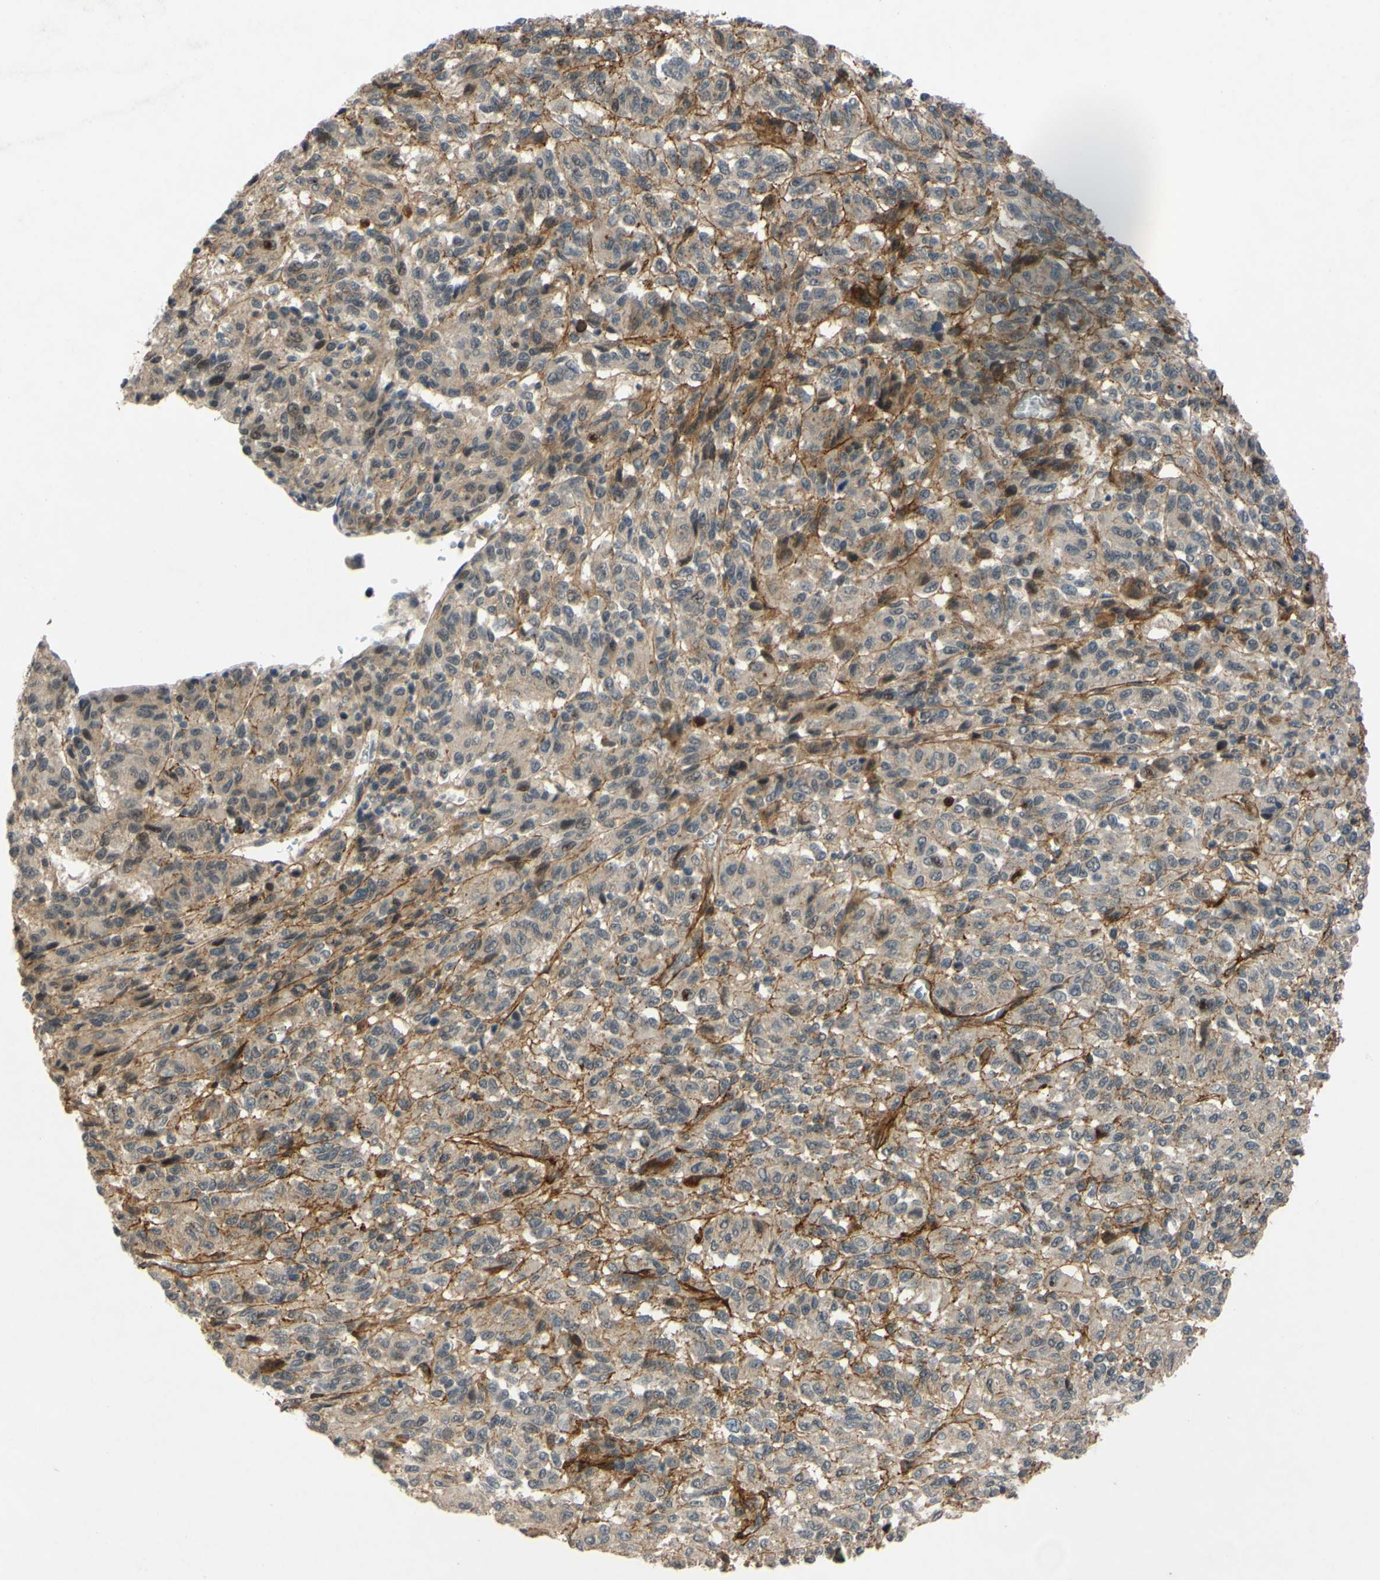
{"staining": {"intensity": "weak", "quantity": "<25%", "location": "cytoplasmic/membranous"}, "tissue": "melanoma", "cell_type": "Tumor cells", "image_type": "cancer", "snomed": [{"axis": "morphology", "description": "Malignant melanoma, Metastatic site"}, {"axis": "topography", "description": "Lung"}], "caption": "A high-resolution image shows IHC staining of malignant melanoma (metastatic site), which demonstrates no significant staining in tumor cells.", "gene": "ALK", "patient": {"sex": "male", "age": 64}}